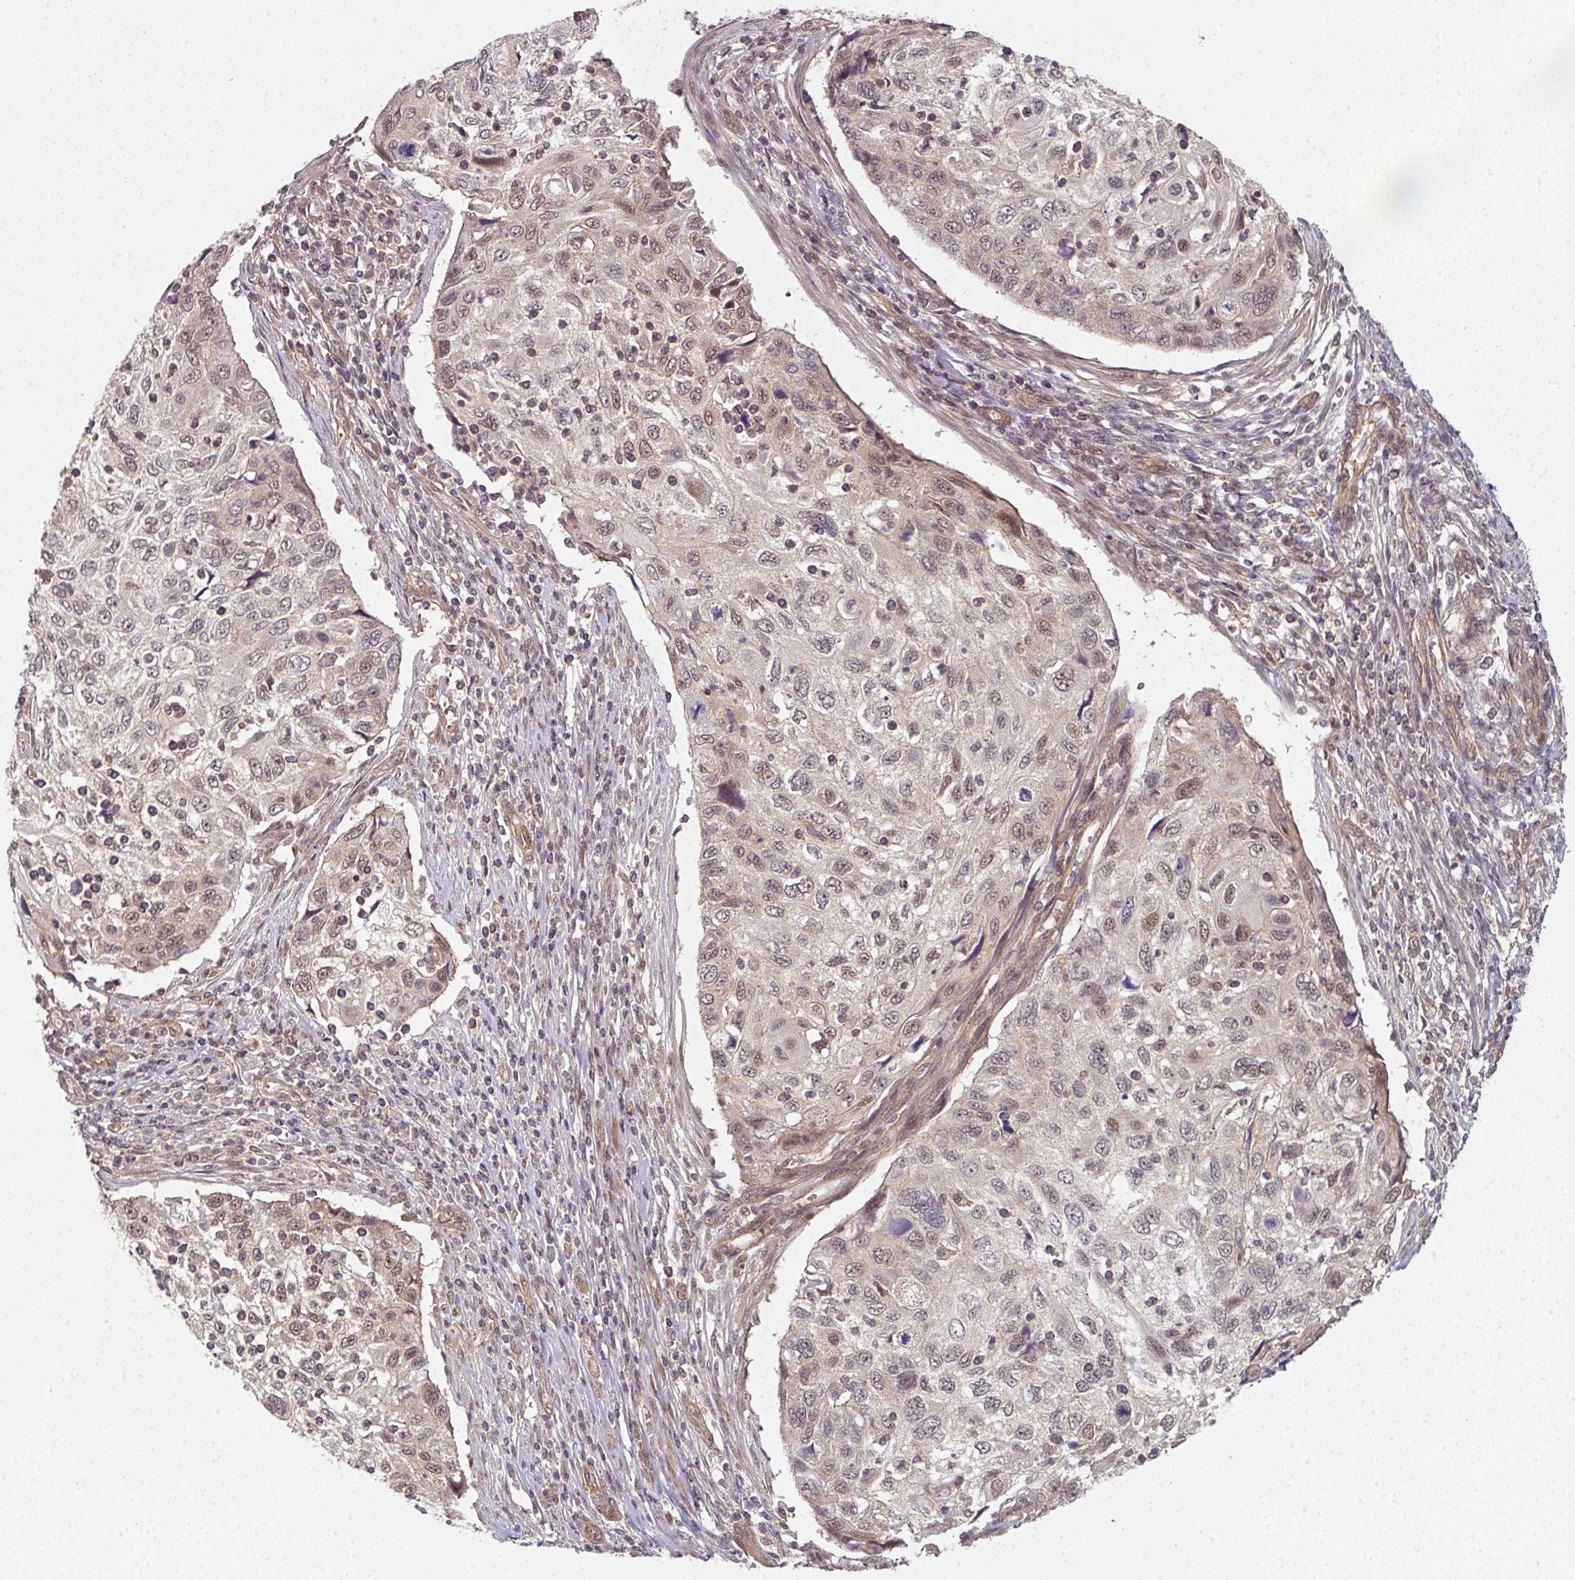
{"staining": {"intensity": "weak", "quantity": "25%-75%", "location": "nuclear"}, "tissue": "cervical cancer", "cell_type": "Tumor cells", "image_type": "cancer", "snomed": [{"axis": "morphology", "description": "Squamous cell carcinoma, NOS"}, {"axis": "topography", "description": "Cervix"}], "caption": "A low amount of weak nuclear staining is appreciated in about 25%-75% of tumor cells in squamous cell carcinoma (cervical) tissue.", "gene": "PSME3IP1", "patient": {"sex": "female", "age": 70}}